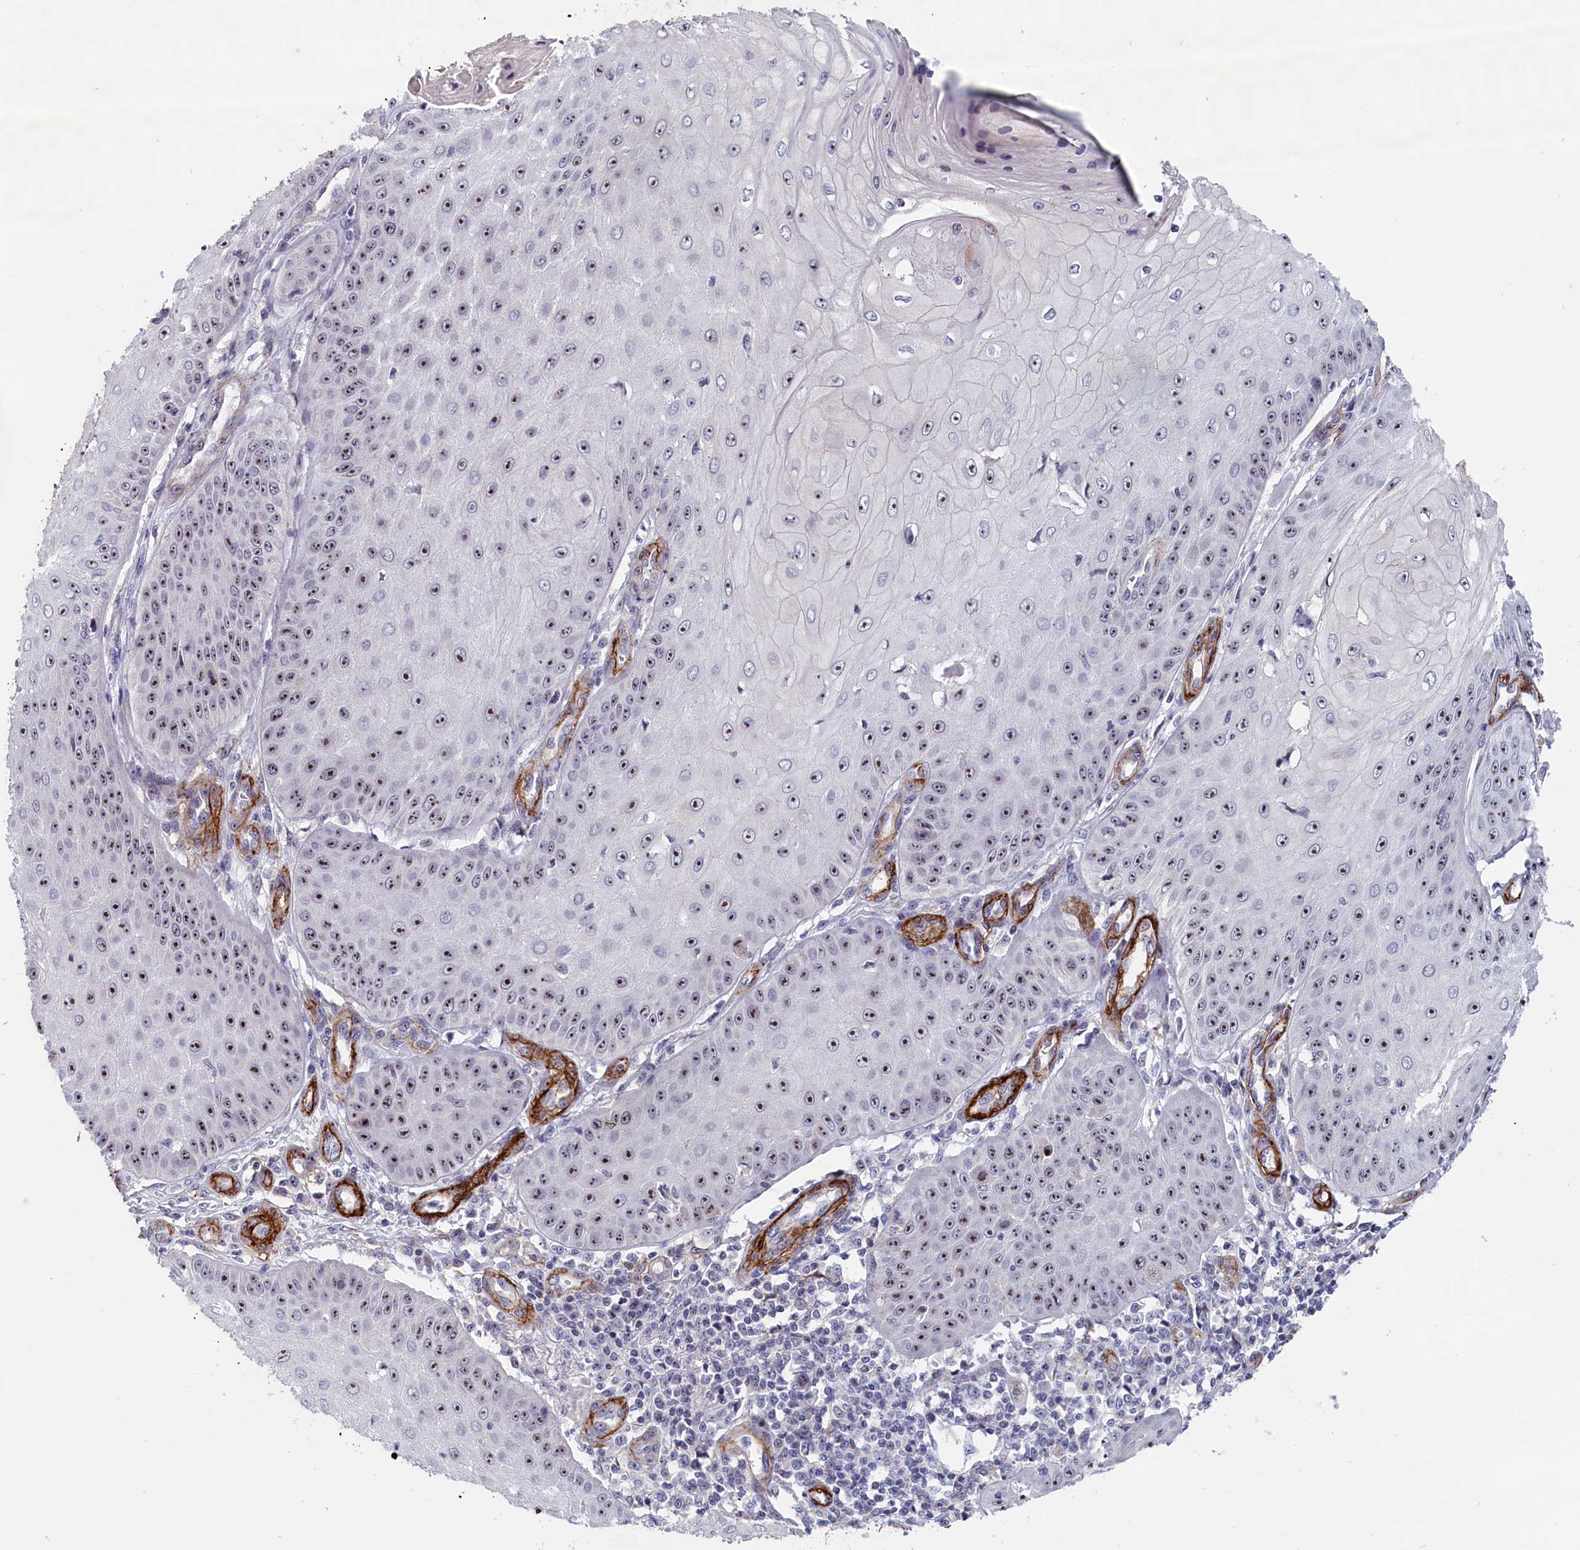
{"staining": {"intensity": "moderate", "quantity": "25%-75%", "location": "nuclear"}, "tissue": "skin cancer", "cell_type": "Tumor cells", "image_type": "cancer", "snomed": [{"axis": "morphology", "description": "Squamous cell carcinoma, NOS"}, {"axis": "topography", "description": "Skin"}], "caption": "Immunohistochemistry (DAB) staining of squamous cell carcinoma (skin) demonstrates moderate nuclear protein expression in about 25%-75% of tumor cells. (brown staining indicates protein expression, while blue staining denotes nuclei).", "gene": "PPAN", "patient": {"sex": "male", "age": 70}}